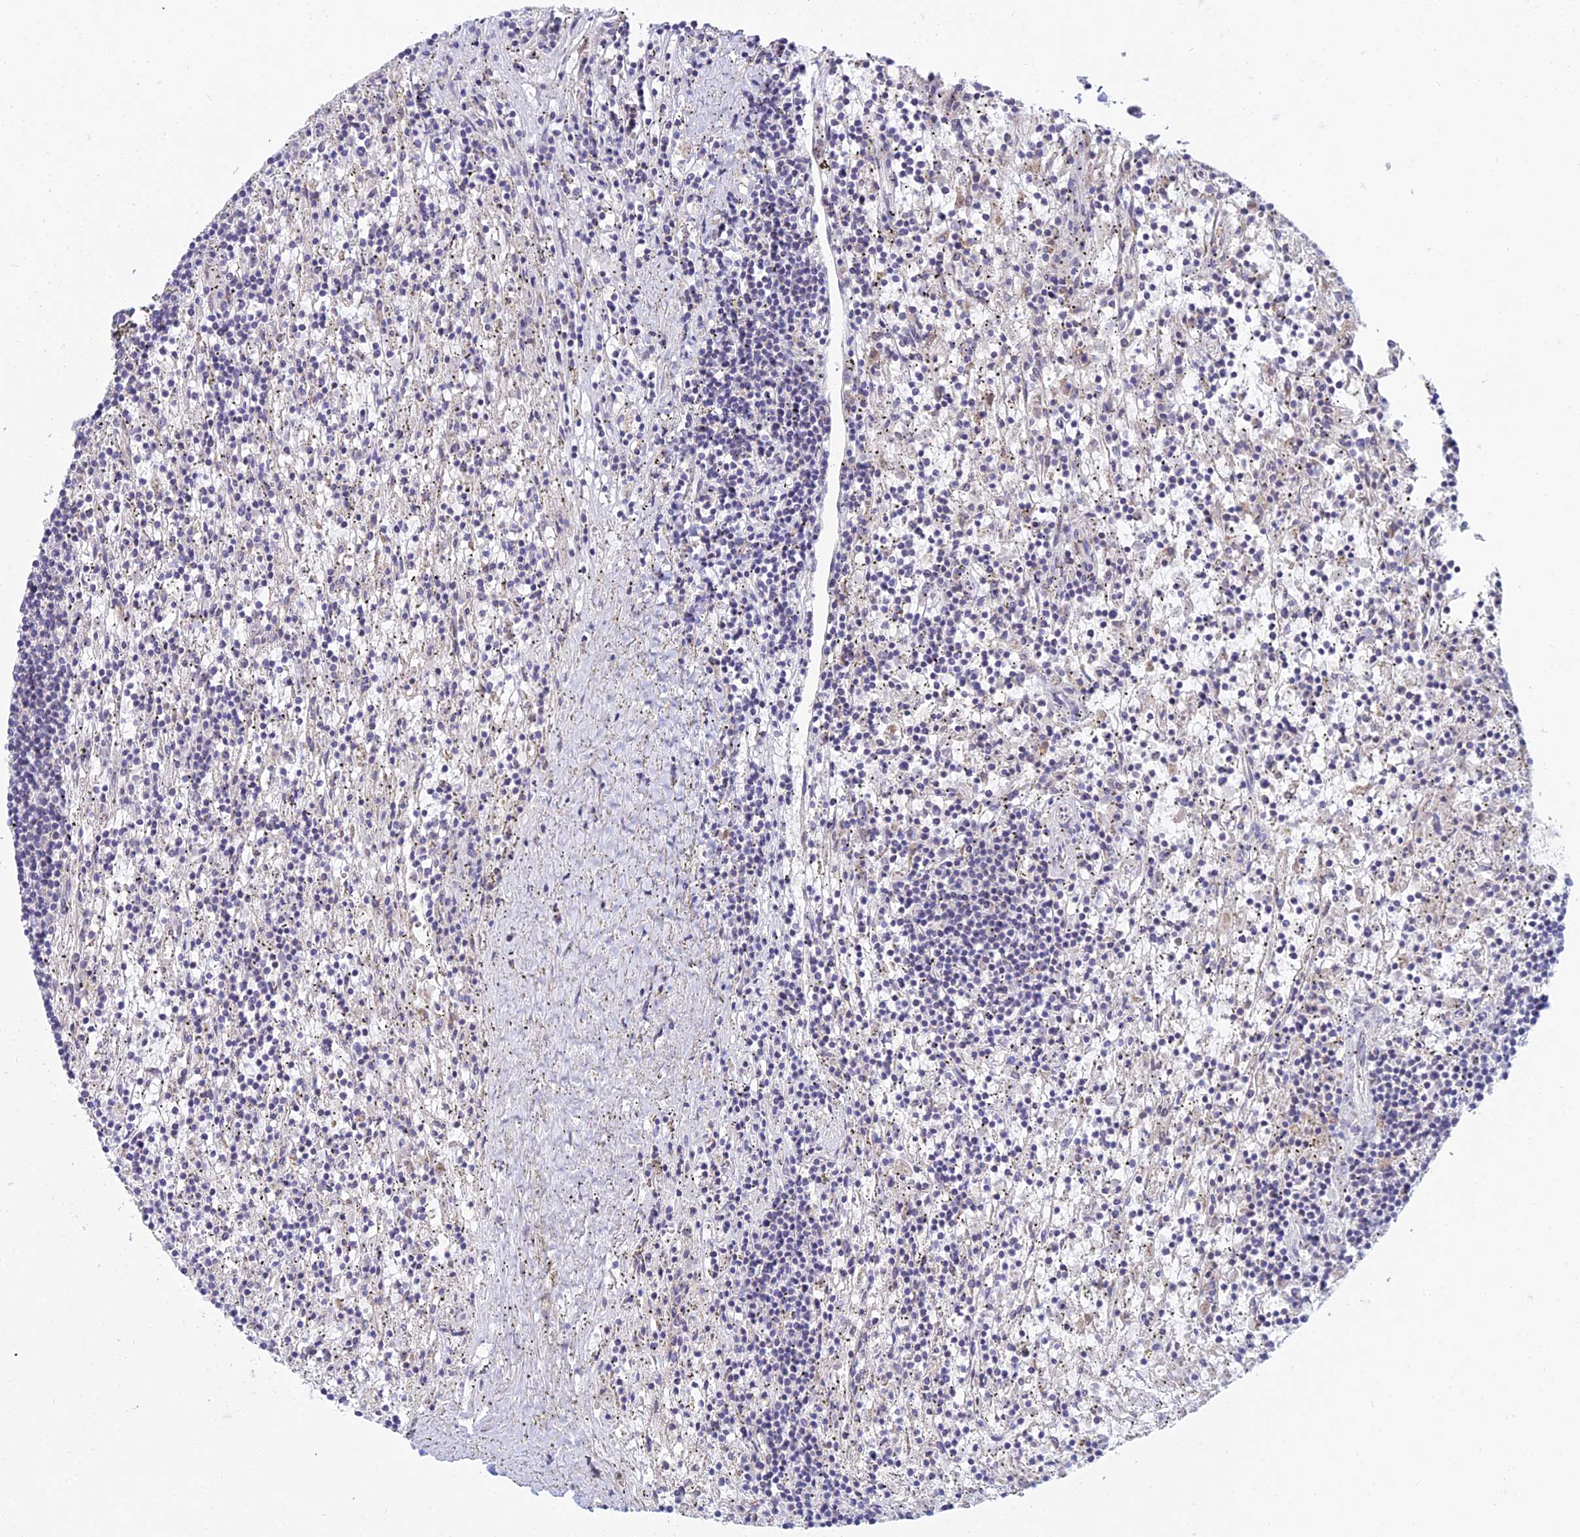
{"staining": {"intensity": "negative", "quantity": "none", "location": "none"}, "tissue": "lymphoma", "cell_type": "Tumor cells", "image_type": "cancer", "snomed": [{"axis": "morphology", "description": "Malignant lymphoma, non-Hodgkin's type, Low grade"}, {"axis": "topography", "description": "Spleen"}], "caption": "A histopathology image of human lymphoma is negative for staining in tumor cells.", "gene": "CFAP206", "patient": {"sex": "male", "age": 76}}